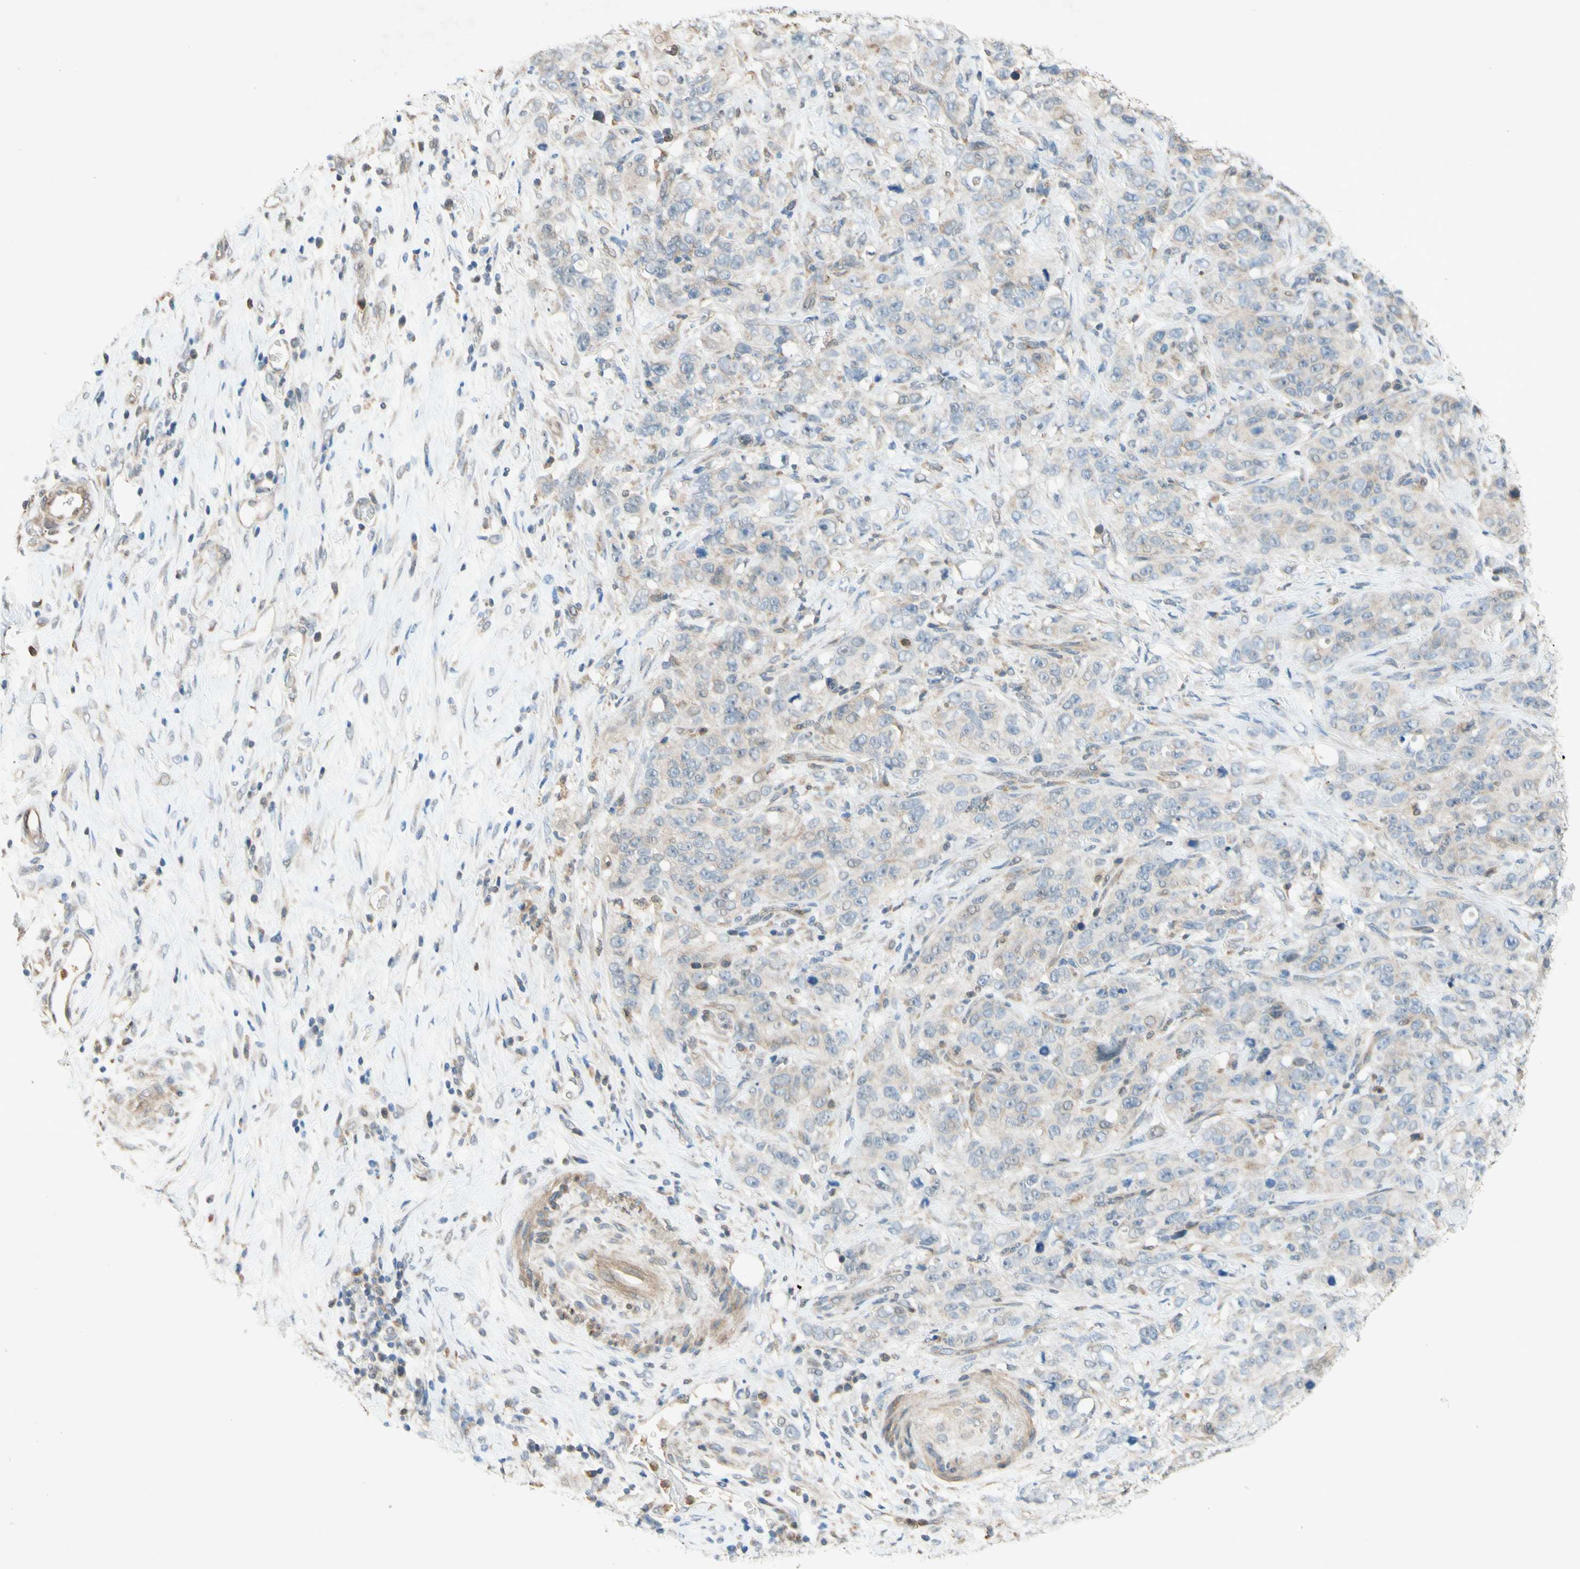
{"staining": {"intensity": "weak", "quantity": "25%-75%", "location": "cytoplasmic/membranous"}, "tissue": "stomach cancer", "cell_type": "Tumor cells", "image_type": "cancer", "snomed": [{"axis": "morphology", "description": "Adenocarcinoma, NOS"}, {"axis": "topography", "description": "Stomach"}], "caption": "The micrograph reveals a brown stain indicating the presence of a protein in the cytoplasmic/membranous of tumor cells in stomach cancer. The staining is performed using DAB brown chromogen to label protein expression. The nuclei are counter-stained blue using hematoxylin.", "gene": "GATA1", "patient": {"sex": "male", "age": 48}}